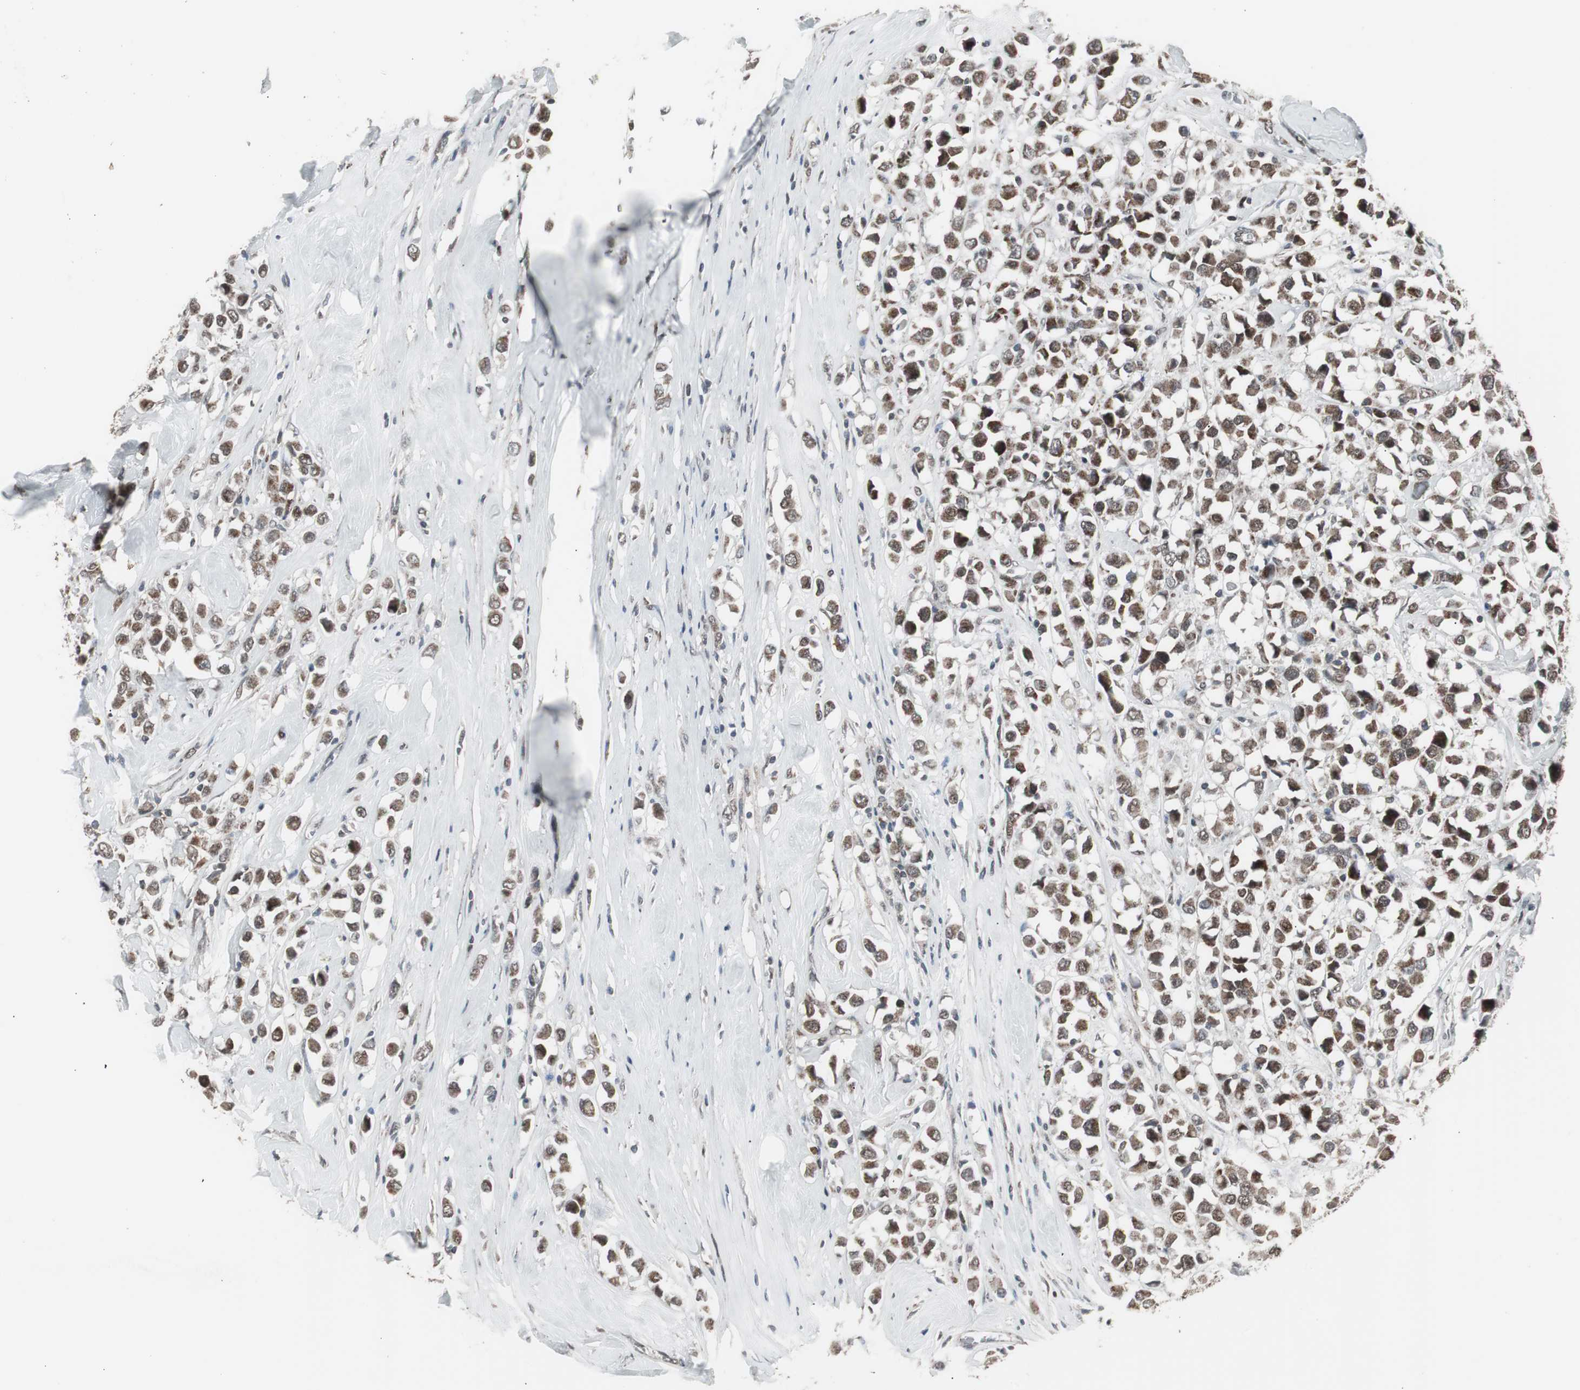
{"staining": {"intensity": "moderate", "quantity": ">75%", "location": "nuclear"}, "tissue": "breast cancer", "cell_type": "Tumor cells", "image_type": "cancer", "snomed": [{"axis": "morphology", "description": "Duct carcinoma"}, {"axis": "topography", "description": "Breast"}], "caption": "Protein staining of breast cancer tissue demonstrates moderate nuclear positivity in about >75% of tumor cells.", "gene": "RXRA", "patient": {"sex": "female", "age": 61}}